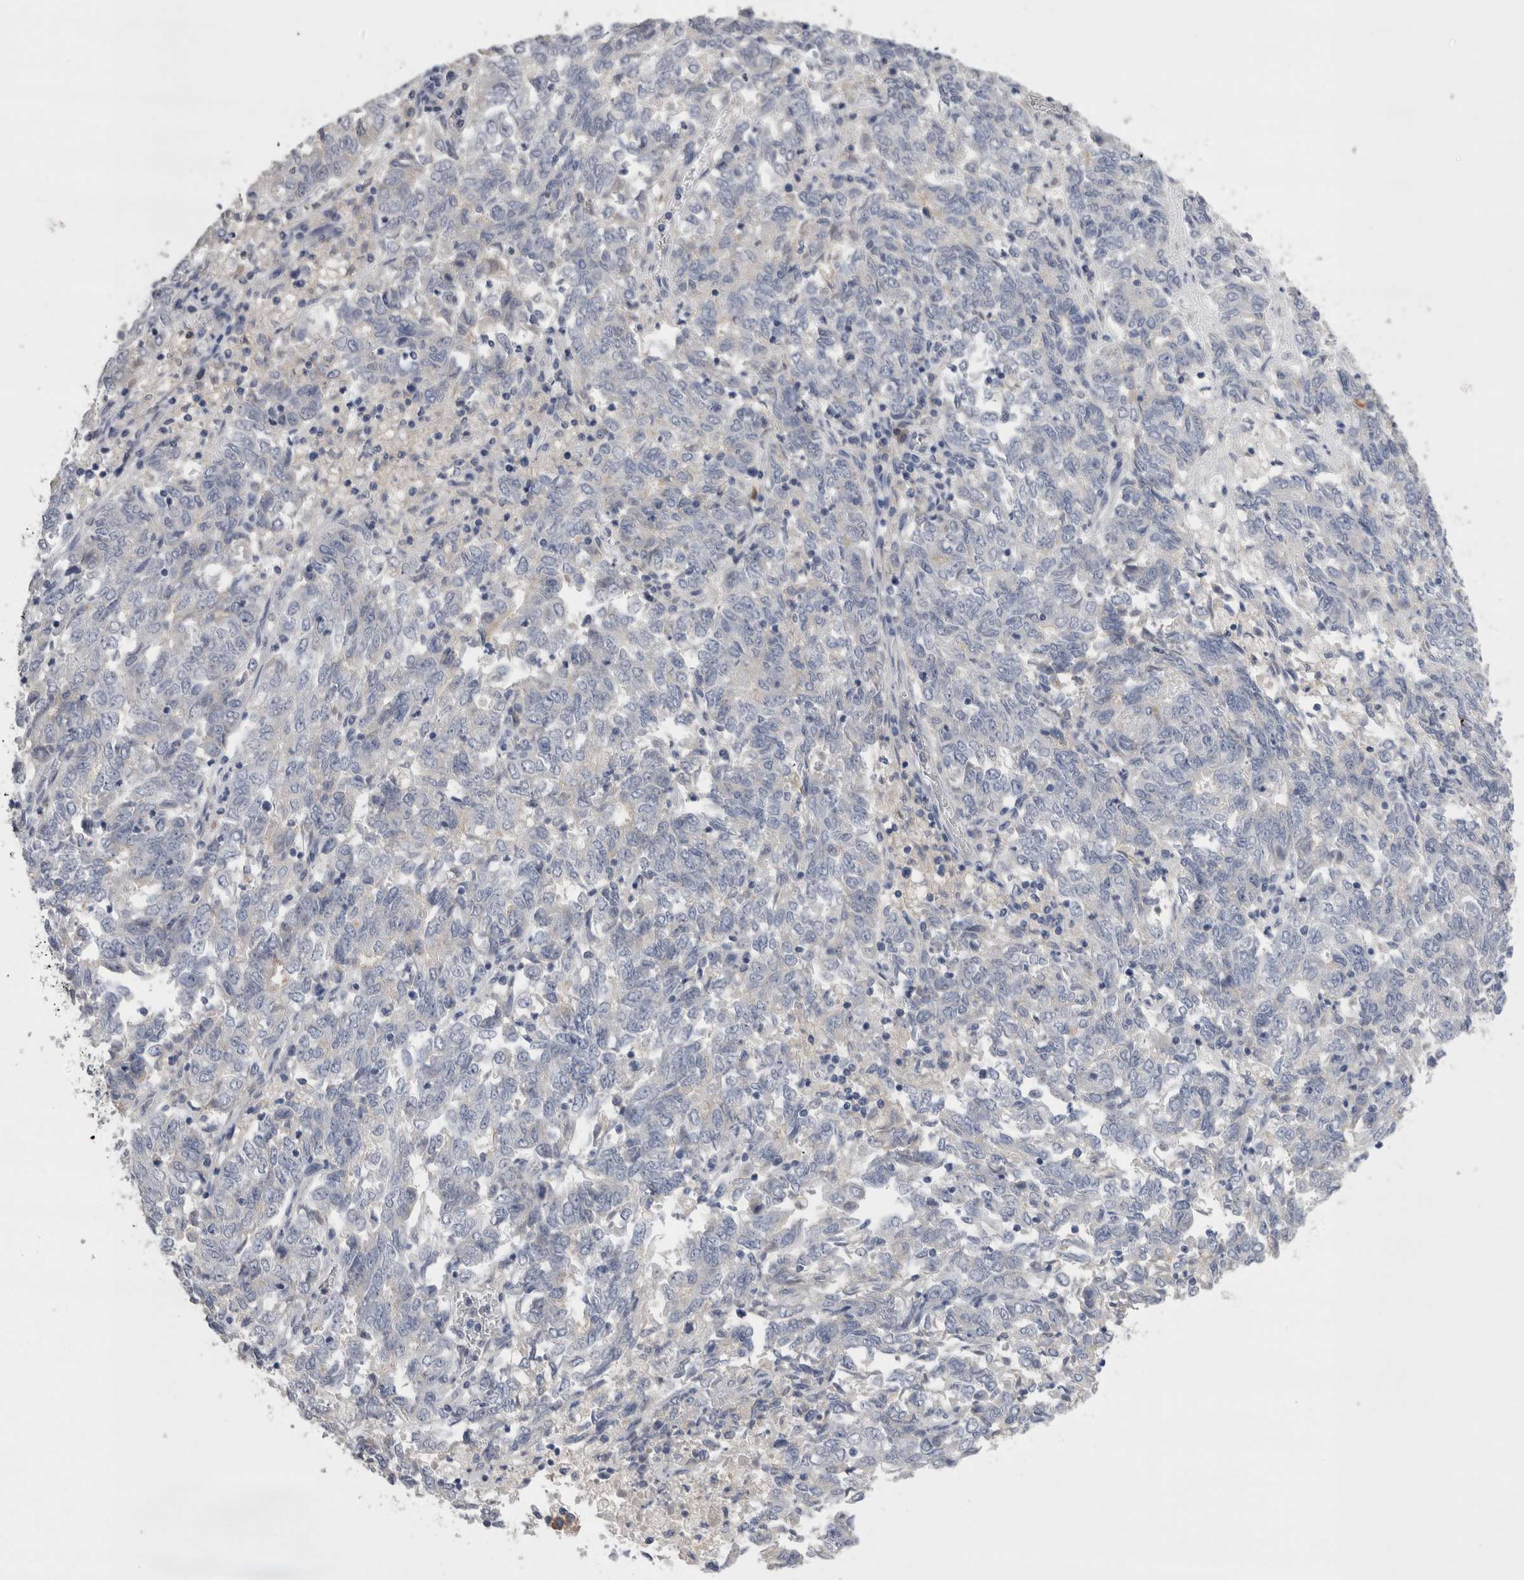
{"staining": {"intensity": "negative", "quantity": "none", "location": "none"}, "tissue": "endometrial cancer", "cell_type": "Tumor cells", "image_type": "cancer", "snomed": [{"axis": "morphology", "description": "Adenocarcinoma, NOS"}, {"axis": "topography", "description": "Endometrium"}], "caption": "Tumor cells show no significant protein positivity in endometrial cancer.", "gene": "REG1A", "patient": {"sex": "female", "age": 80}}